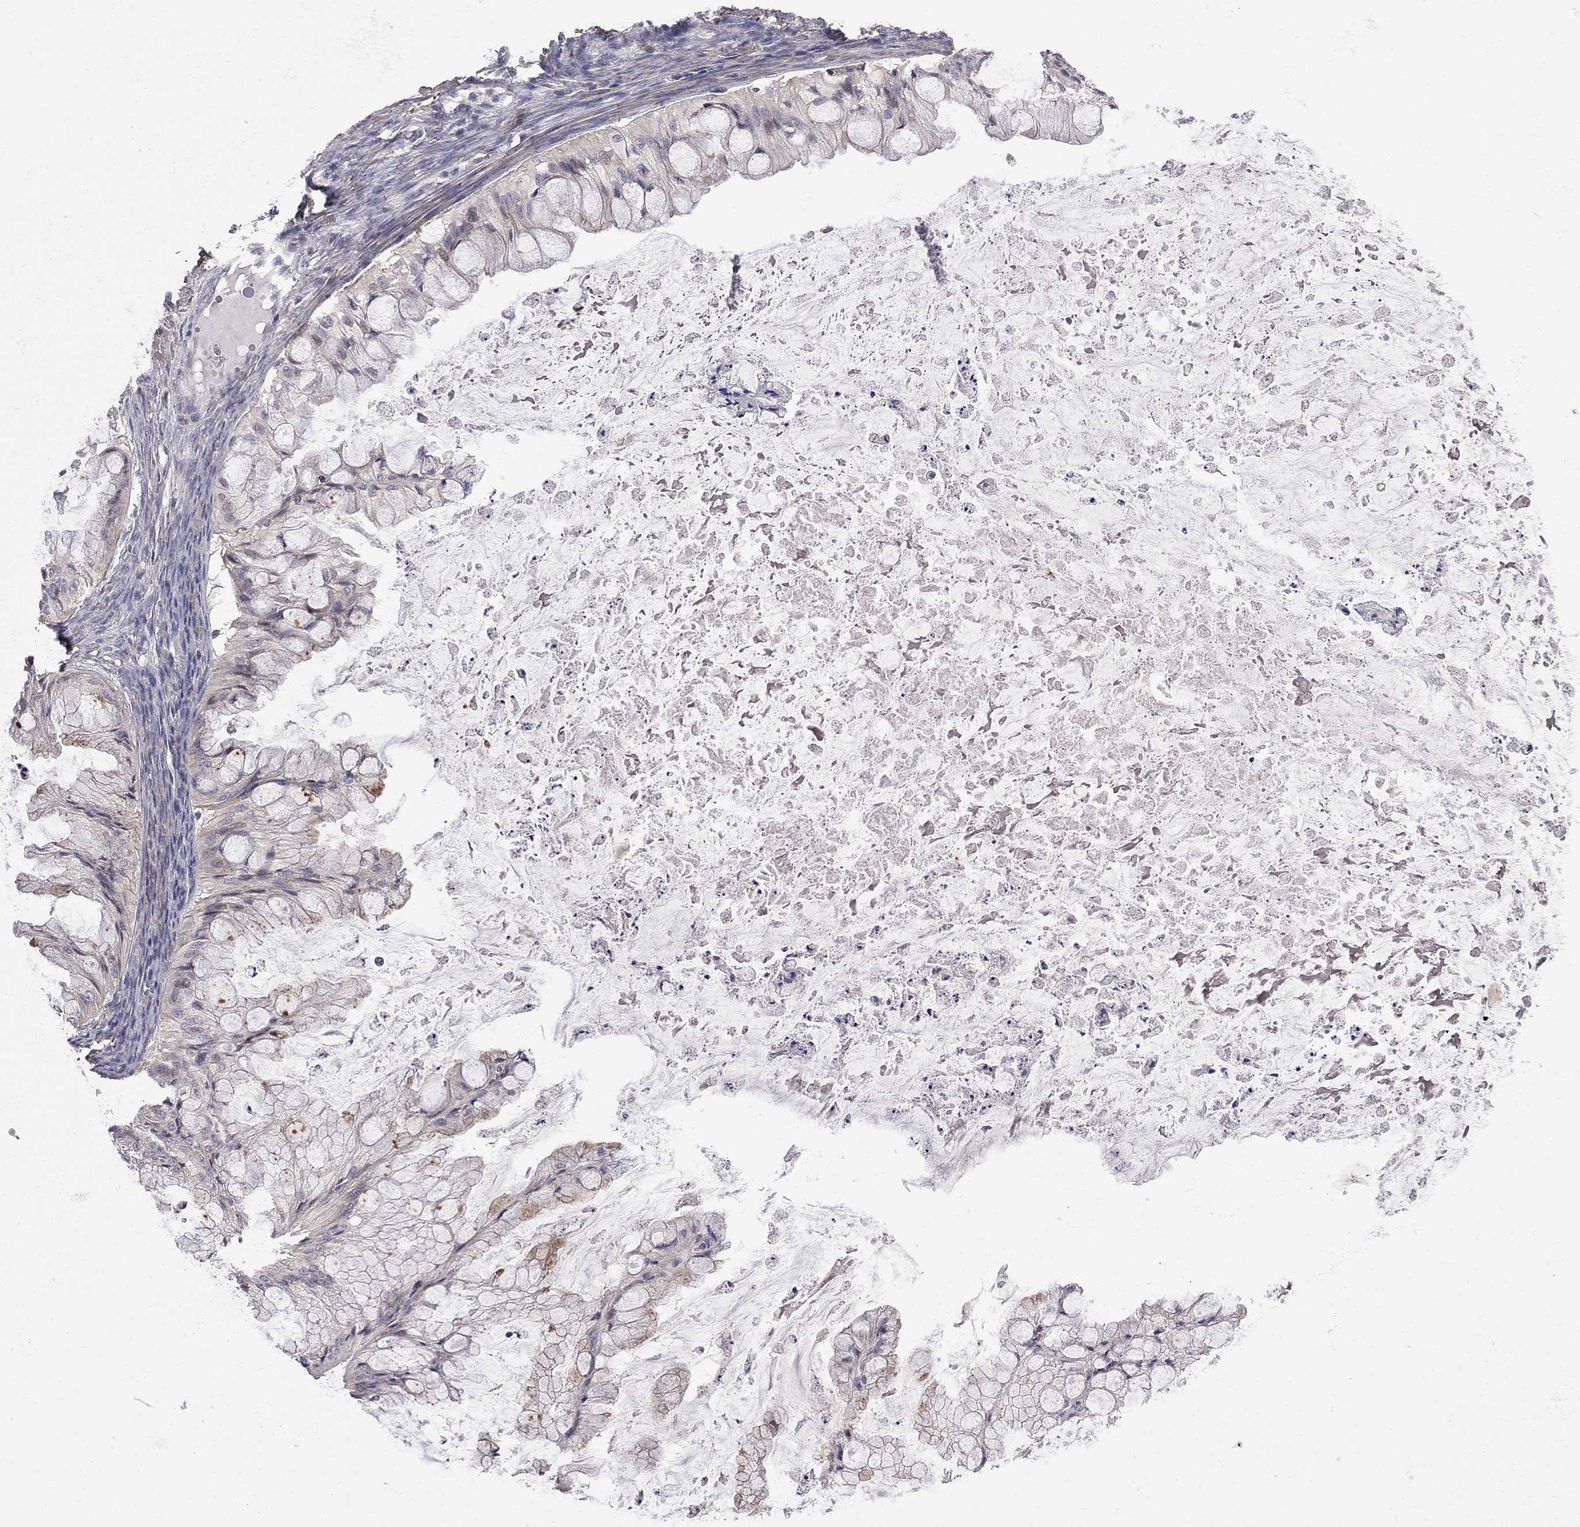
{"staining": {"intensity": "negative", "quantity": "none", "location": "none"}, "tissue": "ovarian cancer", "cell_type": "Tumor cells", "image_type": "cancer", "snomed": [{"axis": "morphology", "description": "Cystadenocarcinoma, mucinous, NOS"}, {"axis": "topography", "description": "Ovary"}], "caption": "Immunohistochemical staining of ovarian cancer (mucinous cystadenocarcinoma) displays no significant positivity in tumor cells.", "gene": "CNOT11", "patient": {"sex": "female", "age": 57}}